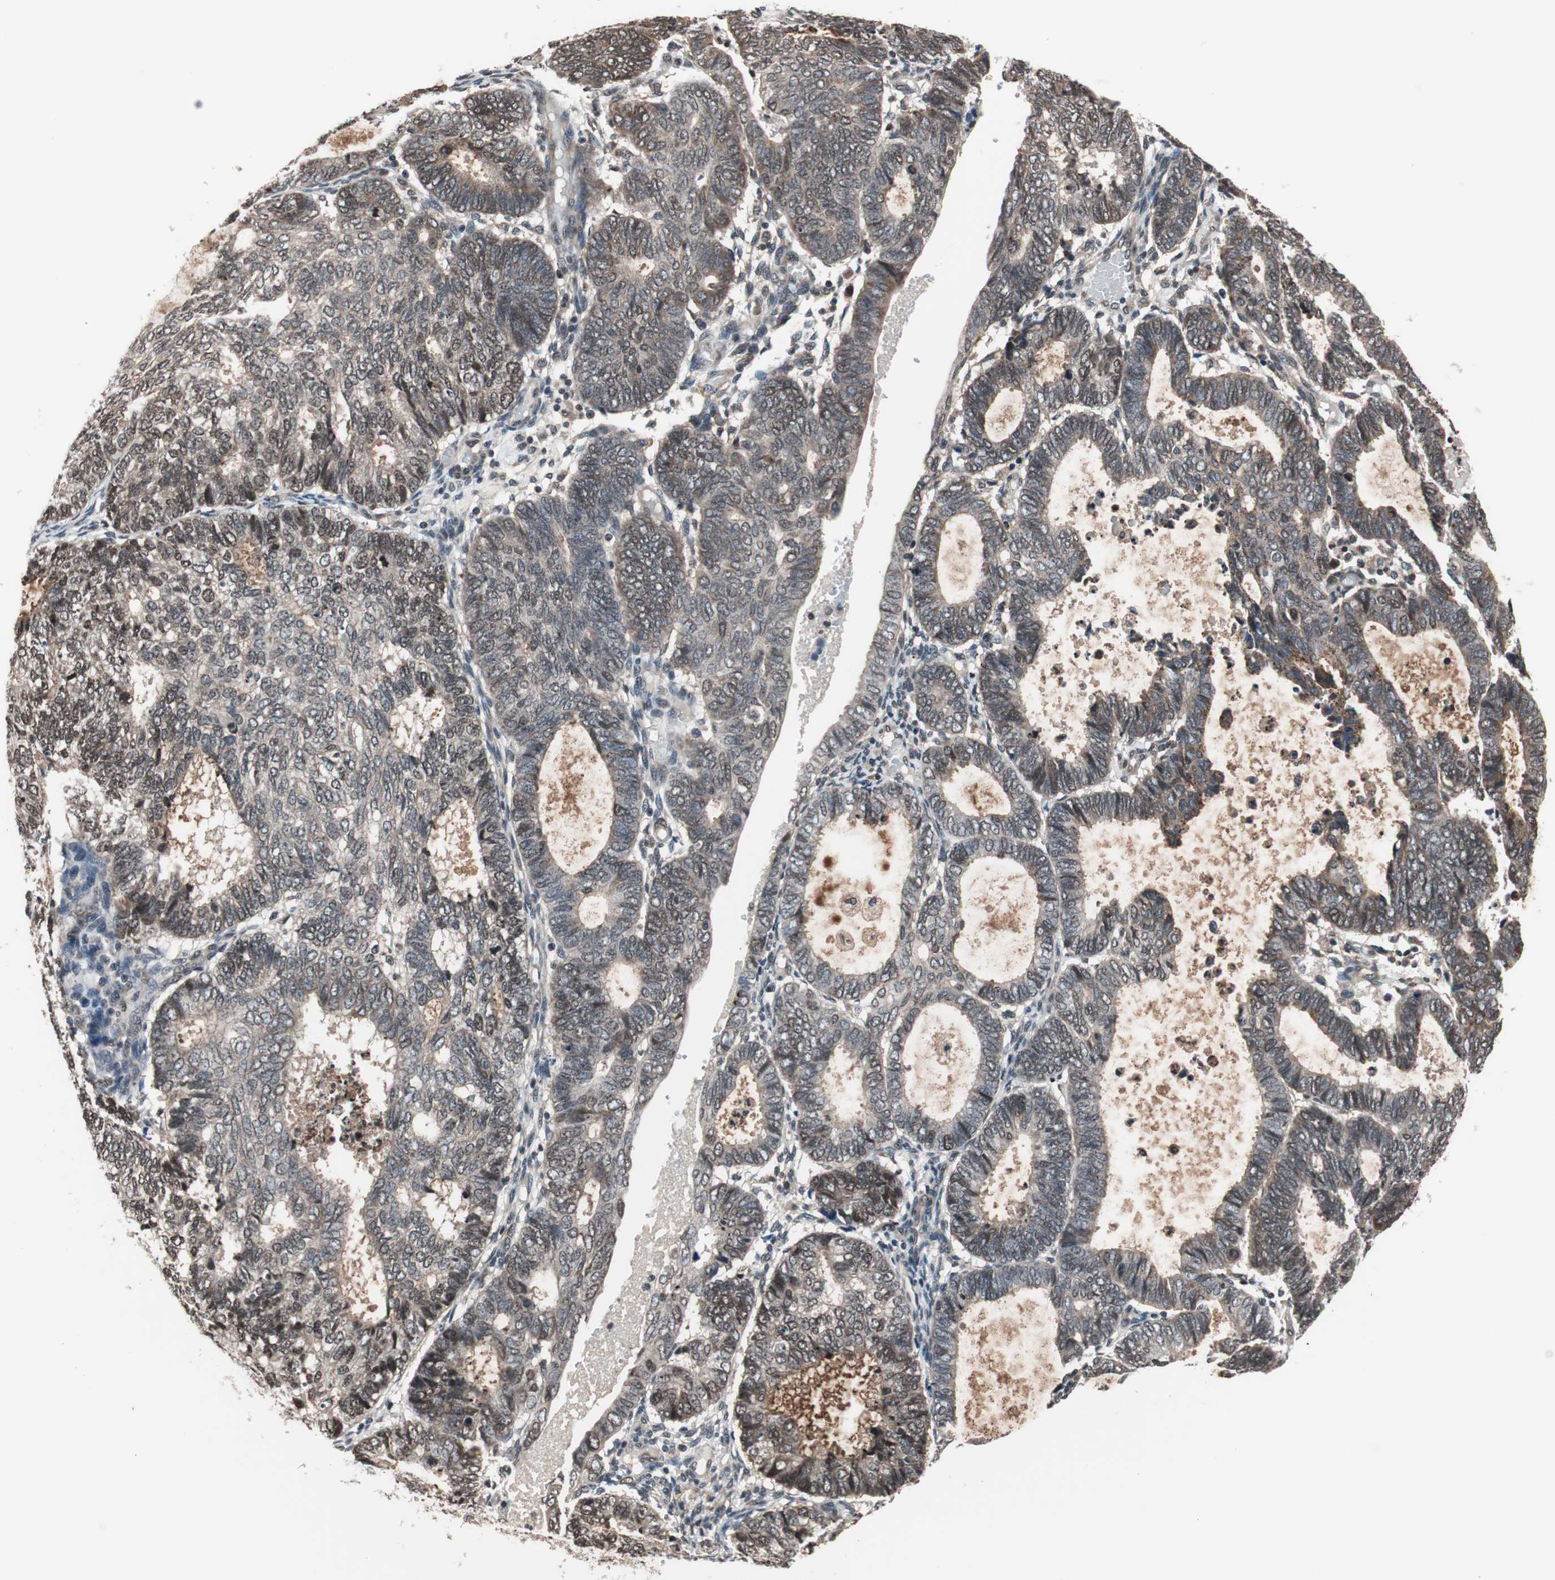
{"staining": {"intensity": "weak", "quantity": "25%-75%", "location": "nuclear"}, "tissue": "endometrial cancer", "cell_type": "Tumor cells", "image_type": "cancer", "snomed": [{"axis": "morphology", "description": "Adenocarcinoma, NOS"}, {"axis": "topography", "description": "Uterus"}], "caption": "Human endometrial cancer stained with a brown dye exhibits weak nuclear positive positivity in approximately 25%-75% of tumor cells.", "gene": "RFC1", "patient": {"sex": "female", "age": 60}}